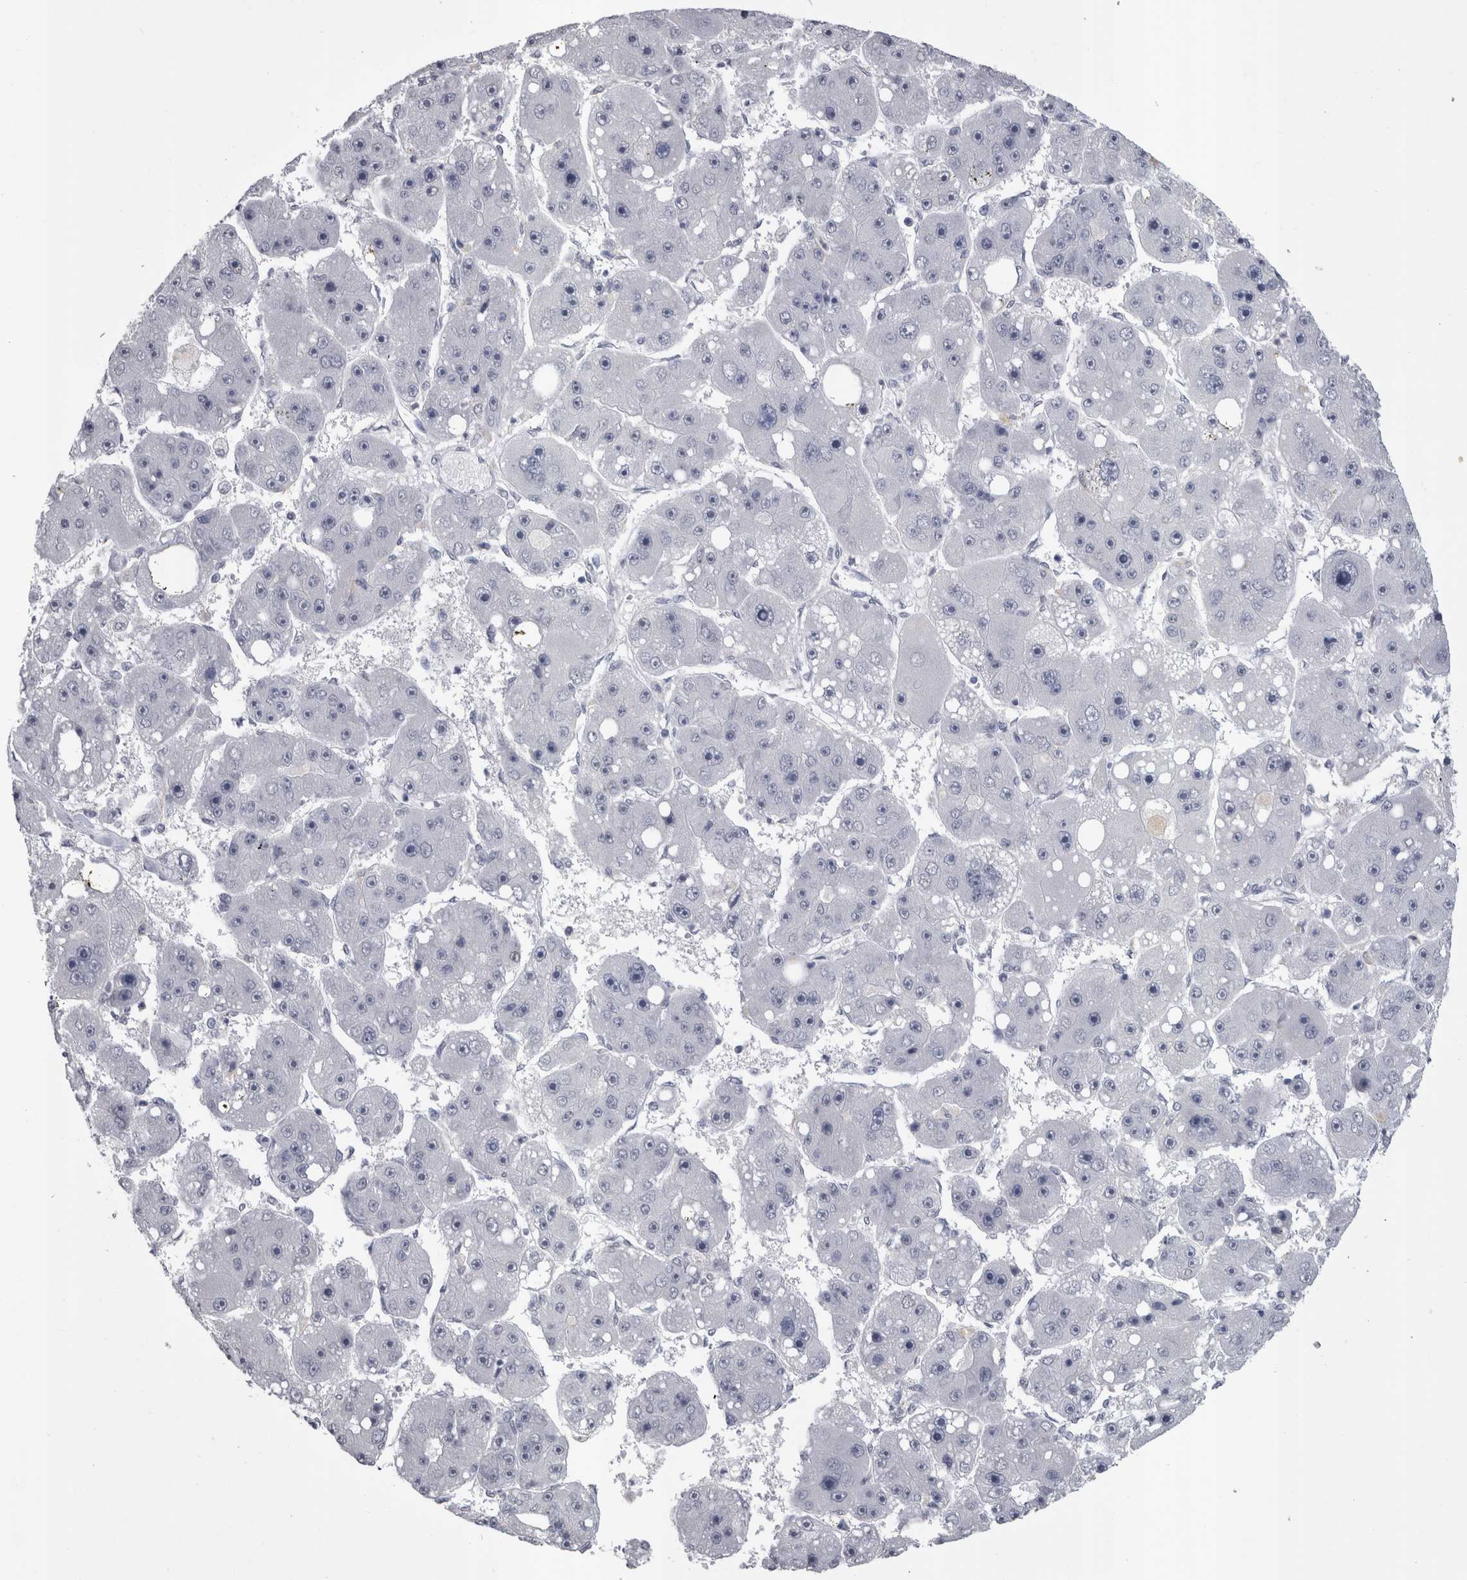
{"staining": {"intensity": "negative", "quantity": "none", "location": "none"}, "tissue": "liver cancer", "cell_type": "Tumor cells", "image_type": "cancer", "snomed": [{"axis": "morphology", "description": "Carcinoma, Hepatocellular, NOS"}, {"axis": "topography", "description": "Liver"}], "caption": "Immunohistochemistry (IHC) of liver cancer (hepatocellular carcinoma) shows no expression in tumor cells.", "gene": "PAX5", "patient": {"sex": "female", "age": 61}}